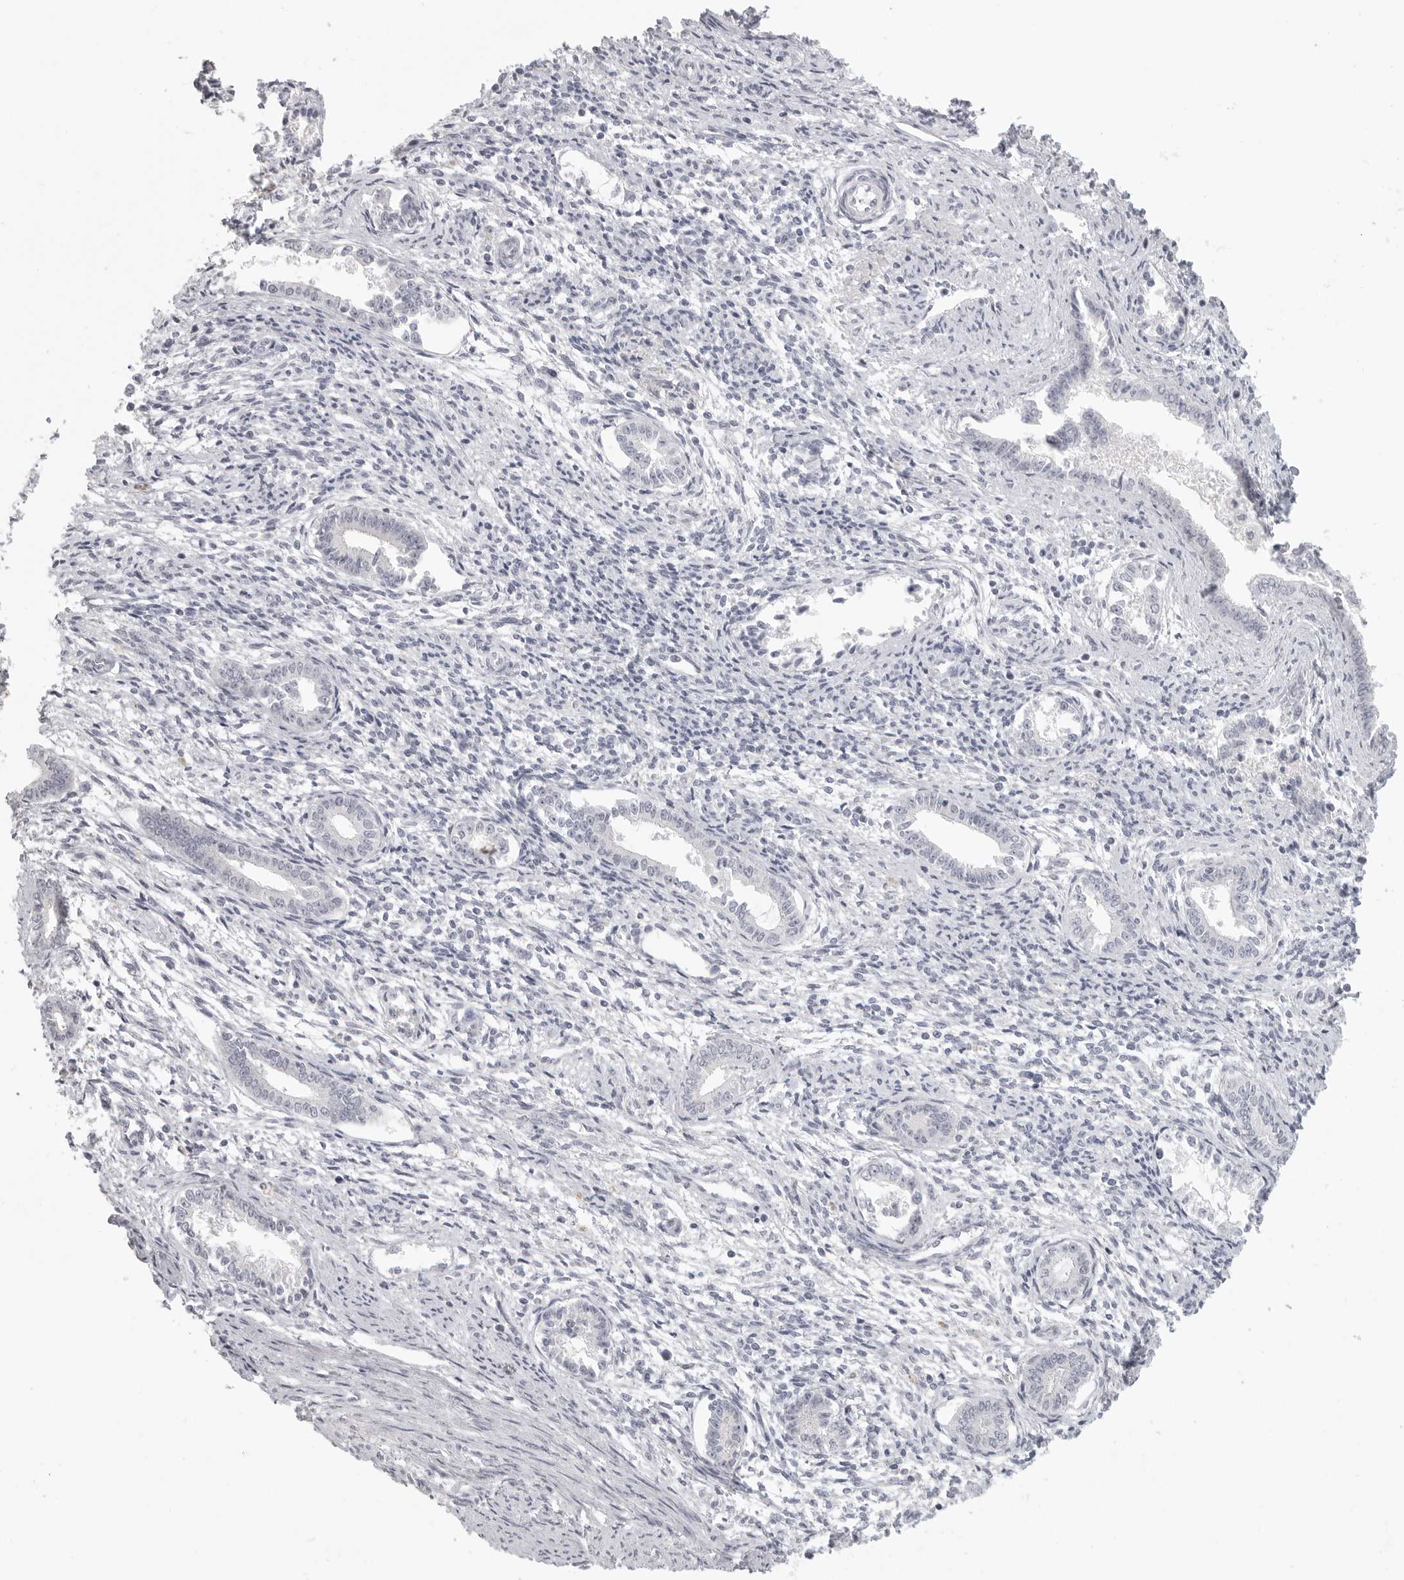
{"staining": {"intensity": "negative", "quantity": "none", "location": "none"}, "tissue": "endometrium", "cell_type": "Cells in endometrial stroma", "image_type": "normal", "snomed": [{"axis": "morphology", "description": "Normal tissue, NOS"}, {"axis": "topography", "description": "Endometrium"}], "caption": "This image is of benign endometrium stained with IHC to label a protein in brown with the nuclei are counter-stained blue. There is no positivity in cells in endometrial stroma. (DAB immunohistochemistry (IHC) with hematoxylin counter stain).", "gene": "HMGCS2", "patient": {"sex": "female", "age": 56}}